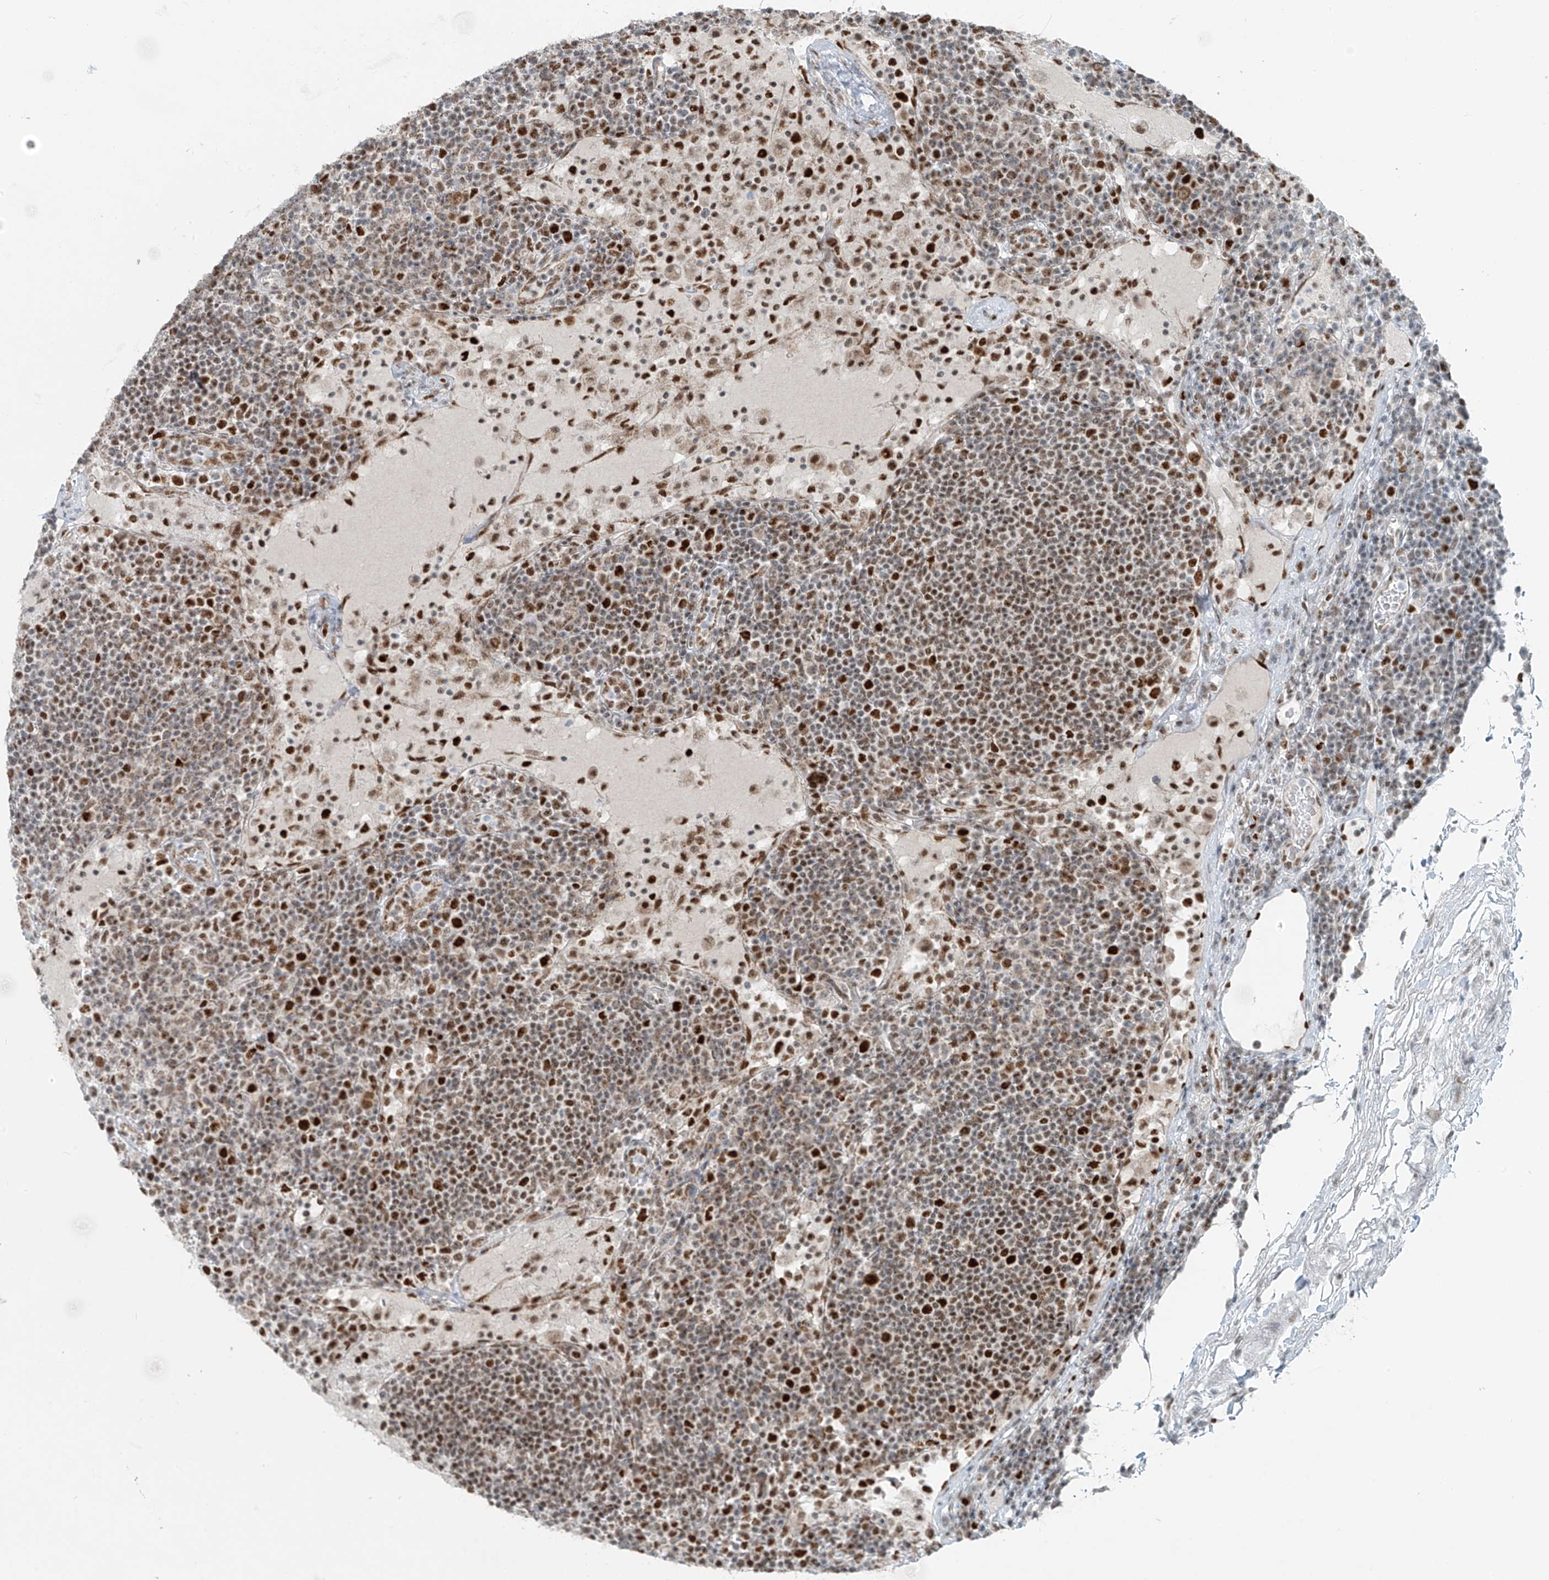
{"staining": {"intensity": "moderate", "quantity": "25%-75%", "location": "nuclear"}, "tissue": "lymph node", "cell_type": "Germinal center cells", "image_type": "normal", "snomed": [{"axis": "morphology", "description": "Normal tissue, NOS"}, {"axis": "topography", "description": "Lymph node"}], "caption": "Protein staining by immunohistochemistry (IHC) displays moderate nuclear staining in approximately 25%-75% of germinal center cells in normal lymph node.", "gene": "WRNIP1", "patient": {"sex": "female", "age": 53}}